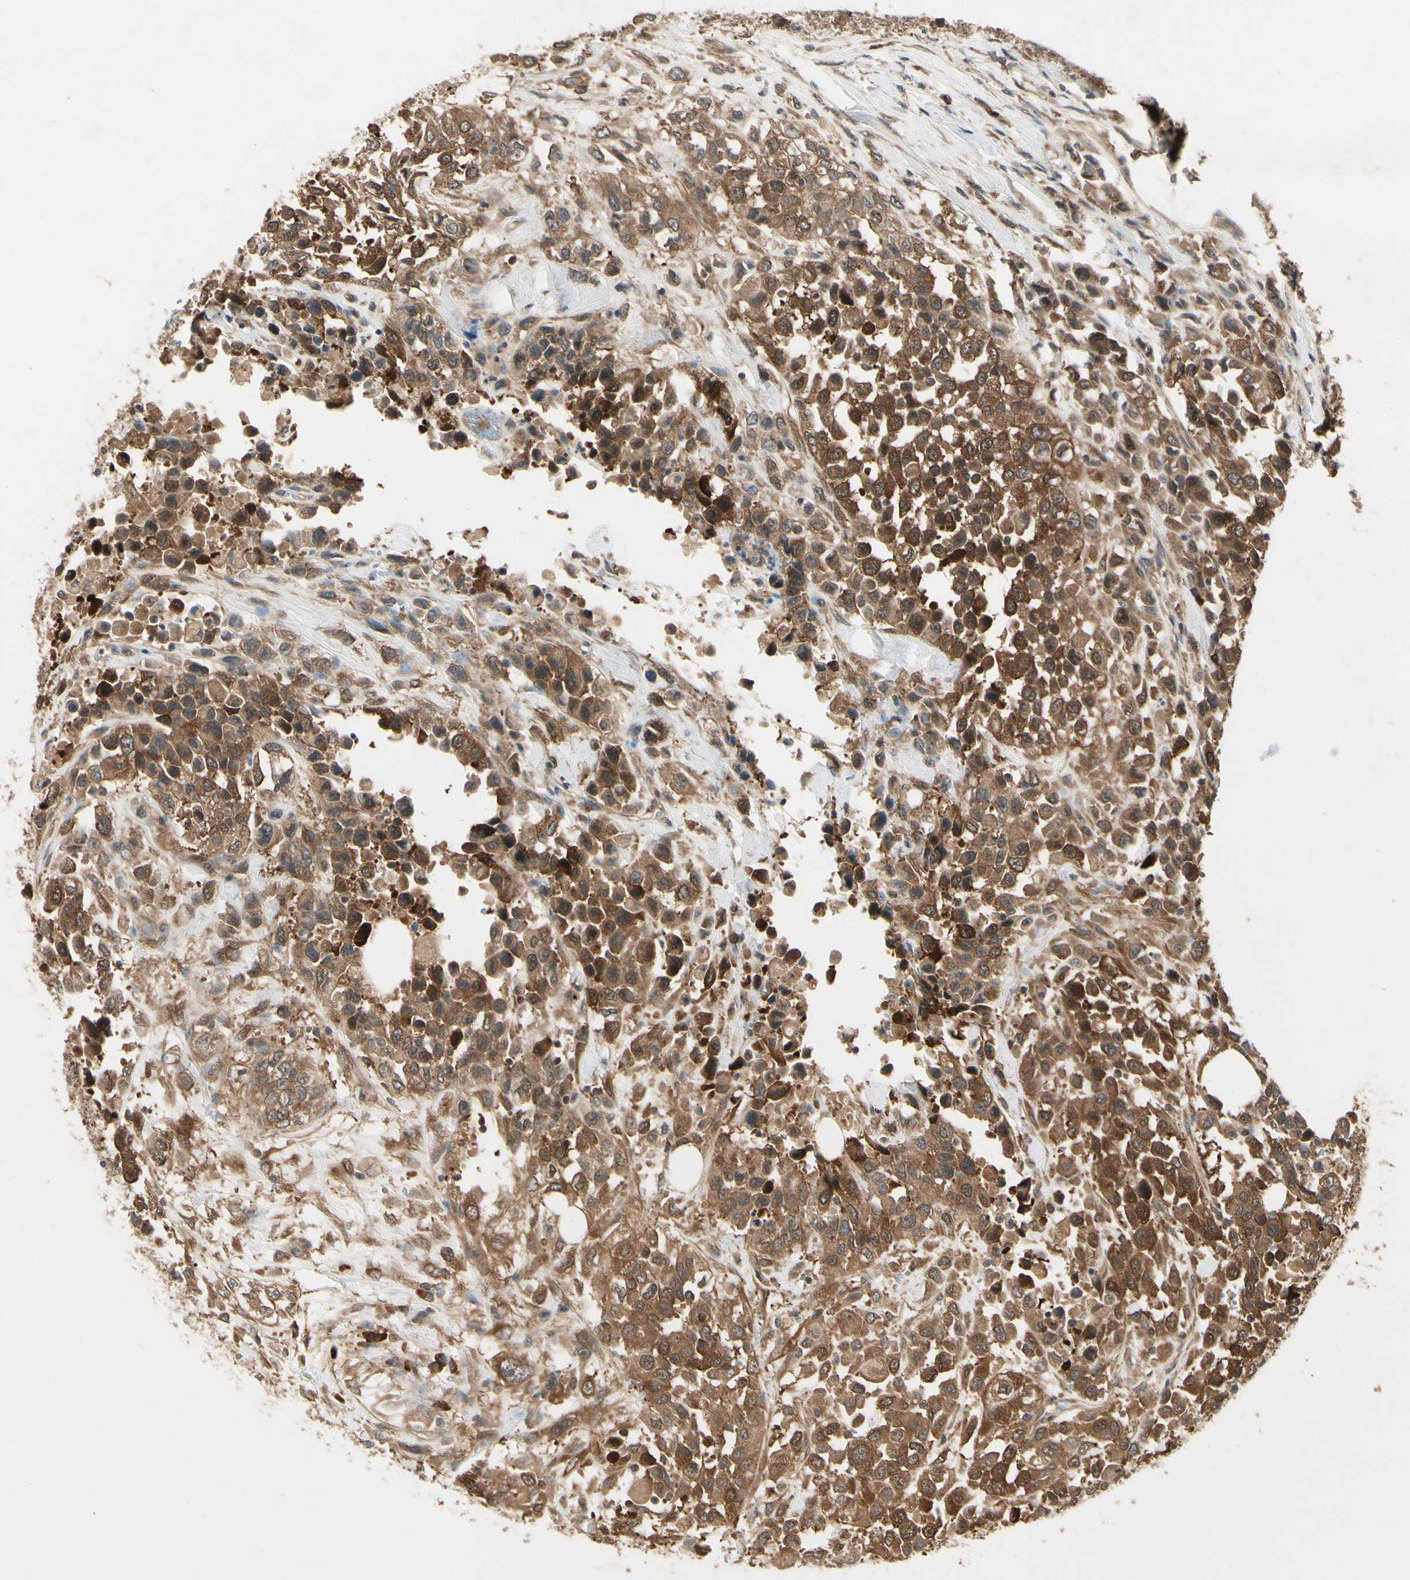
{"staining": {"intensity": "strong", "quantity": ">75%", "location": "cytoplasmic/membranous"}, "tissue": "urothelial cancer", "cell_type": "Tumor cells", "image_type": "cancer", "snomed": [{"axis": "morphology", "description": "Urothelial carcinoma, High grade"}, {"axis": "topography", "description": "Urinary bladder"}], "caption": "Protein expression analysis of high-grade urothelial carcinoma displays strong cytoplasmic/membranous positivity in approximately >75% of tumor cells. (DAB (3,3'-diaminobenzidine) IHC with brightfield microscopy, high magnification).", "gene": "NME1-NME2", "patient": {"sex": "female", "age": 80}}